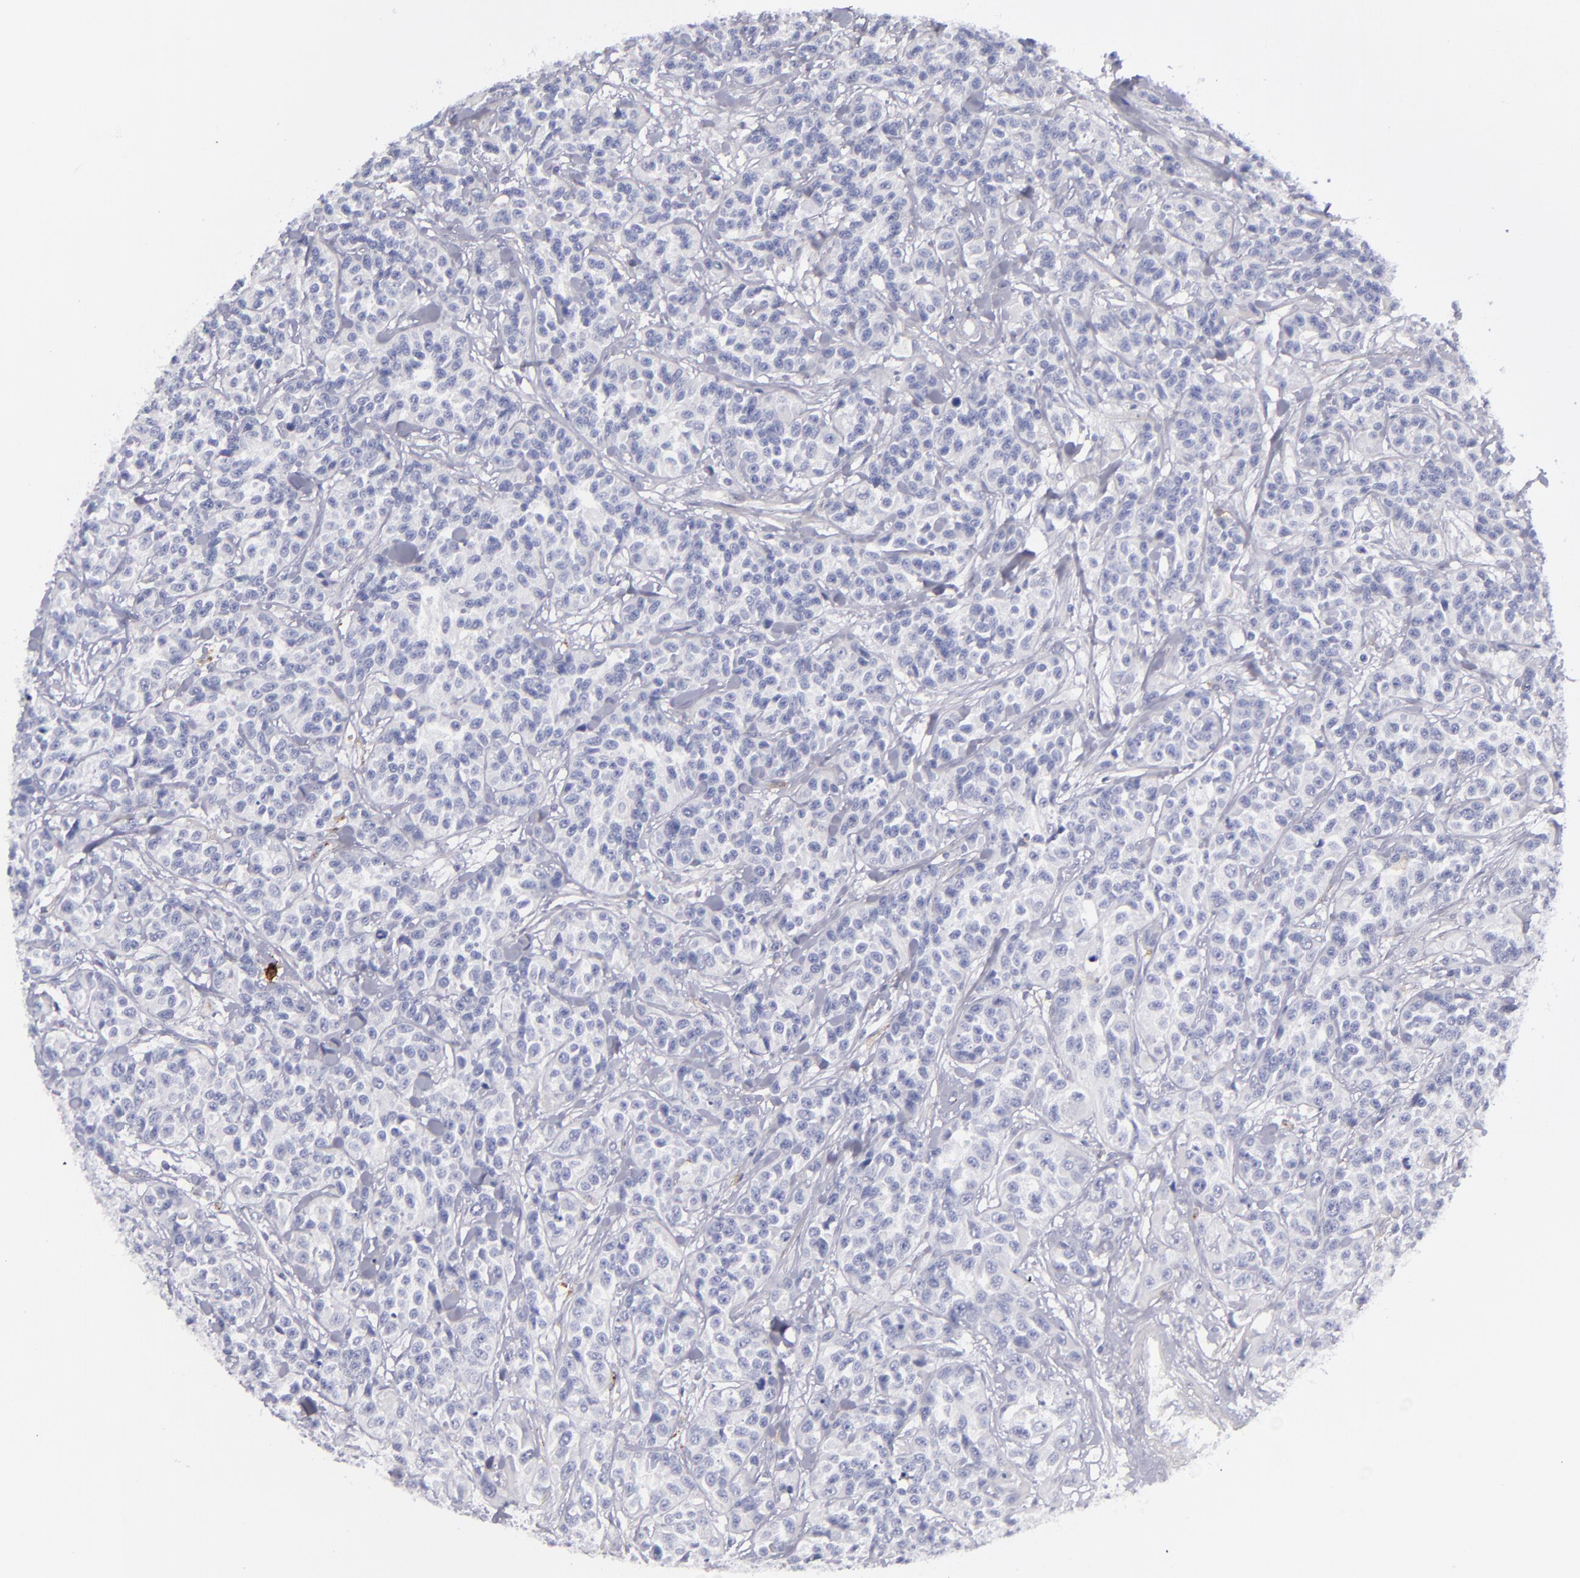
{"staining": {"intensity": "negative", "quantity": "none", "location": "none"}, "tissue": "urothelial cancer", "cell_type": "Tumor cells", "image_type": "cancer", "snomed": [{"axis": "morphology", "description": "Urothelial carcinoma, High grade"}, {"axis": "topography", "description": "Urinary bladder"}], "caption": "Image shows no protein staining in tumor cells of urothelial cancer tissue.", "gene": "ANPEP", "patient": {"sex": "female", "age": 81}}